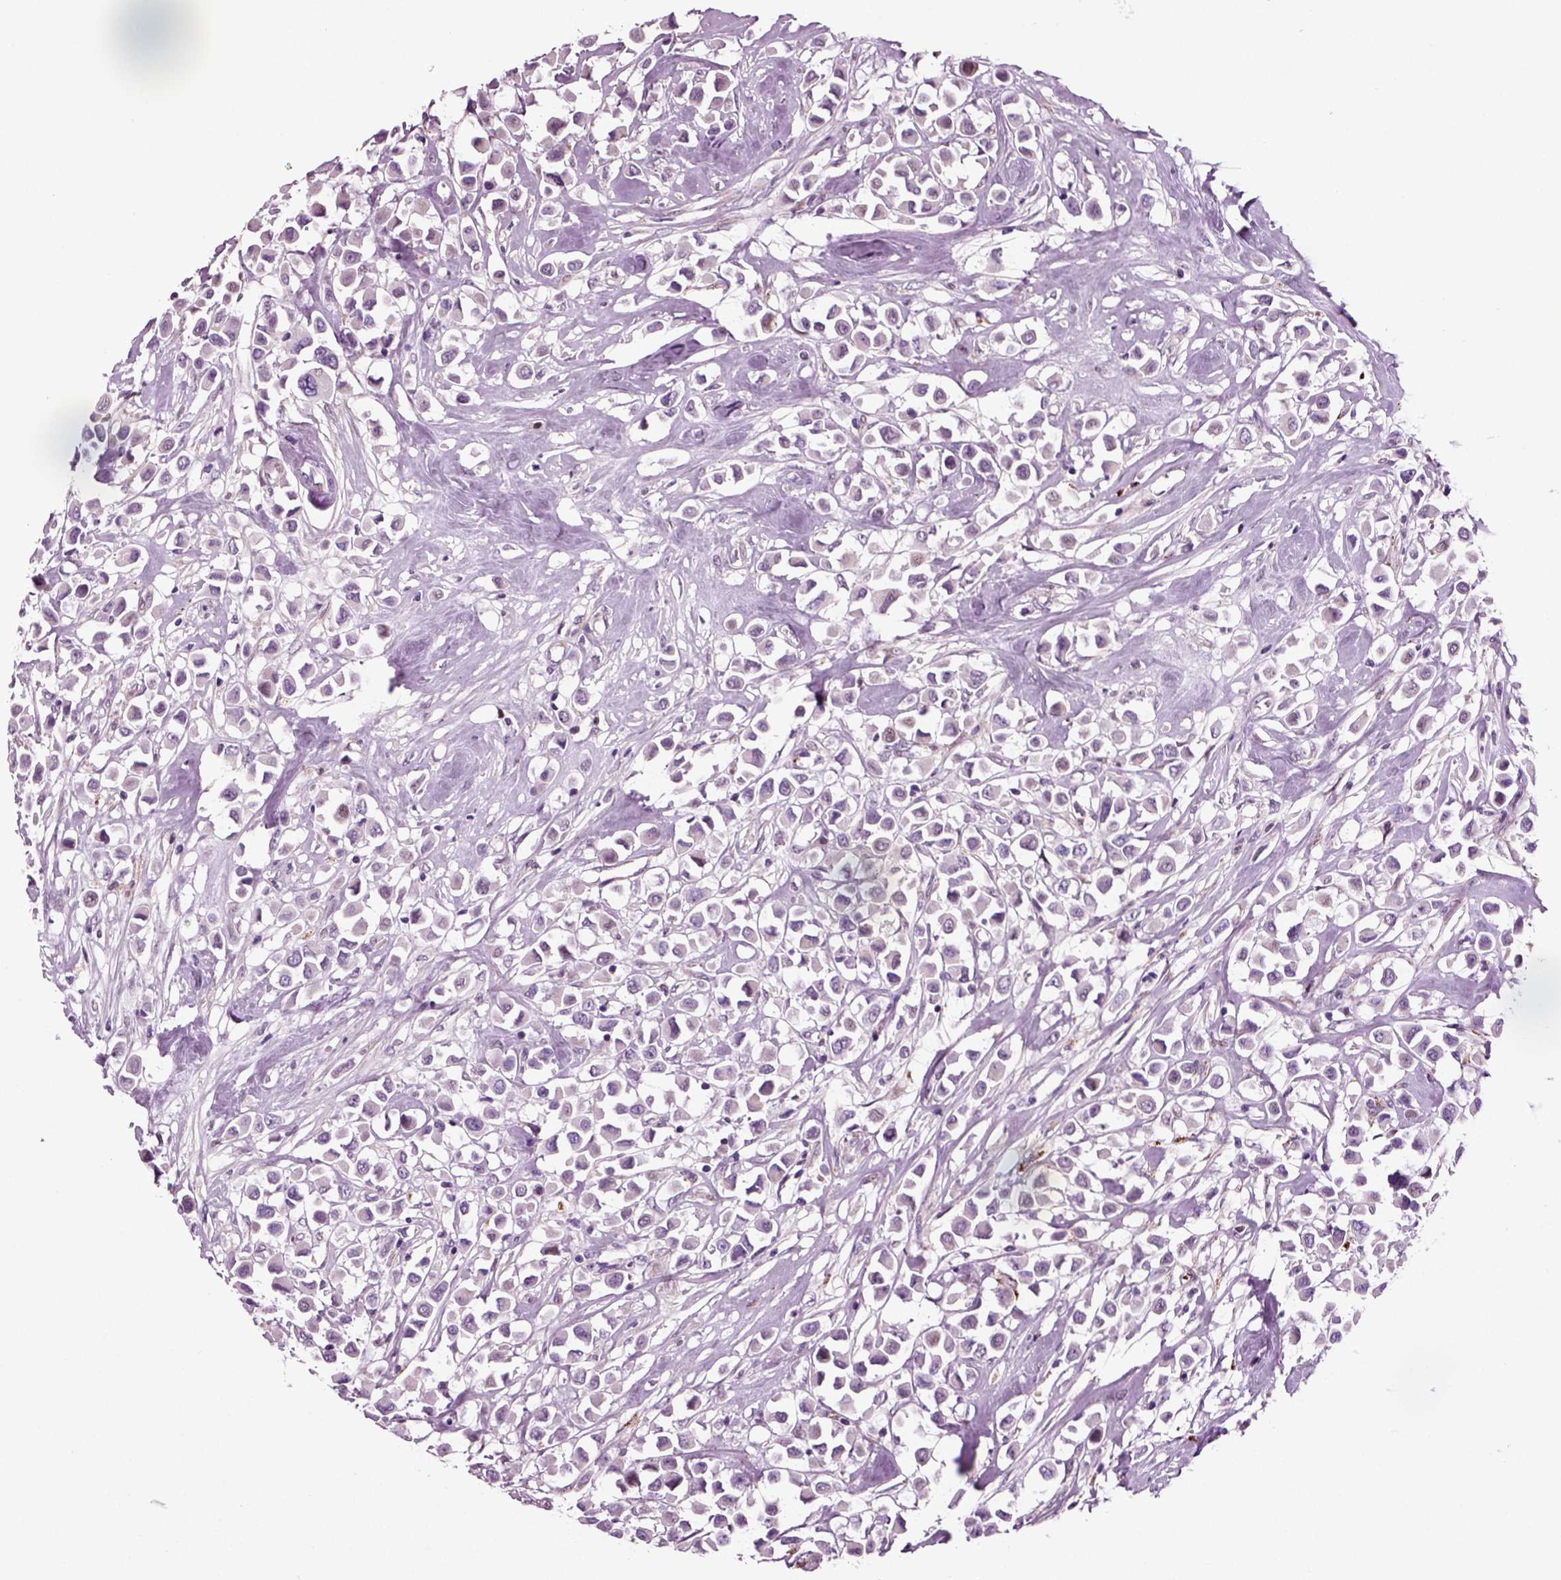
{"staining": {"intensity": "negative", "quantity": "none", "location": "none"}, "tissue": "breast cancer", "cell_type": "Tumor cells", "image_type": "cancer", "snomed": [{"axis": "morphology", "description": "Duct carcinoma"}, {"axis": "topography", "description": "Breast"}], "caption": "An image of intraductal carcinoma (breast) stained for a protein exhibits no brown staining in tumor cells.", "gene": "ARID3A", "patient": {"sex": "female", "age": 61}}